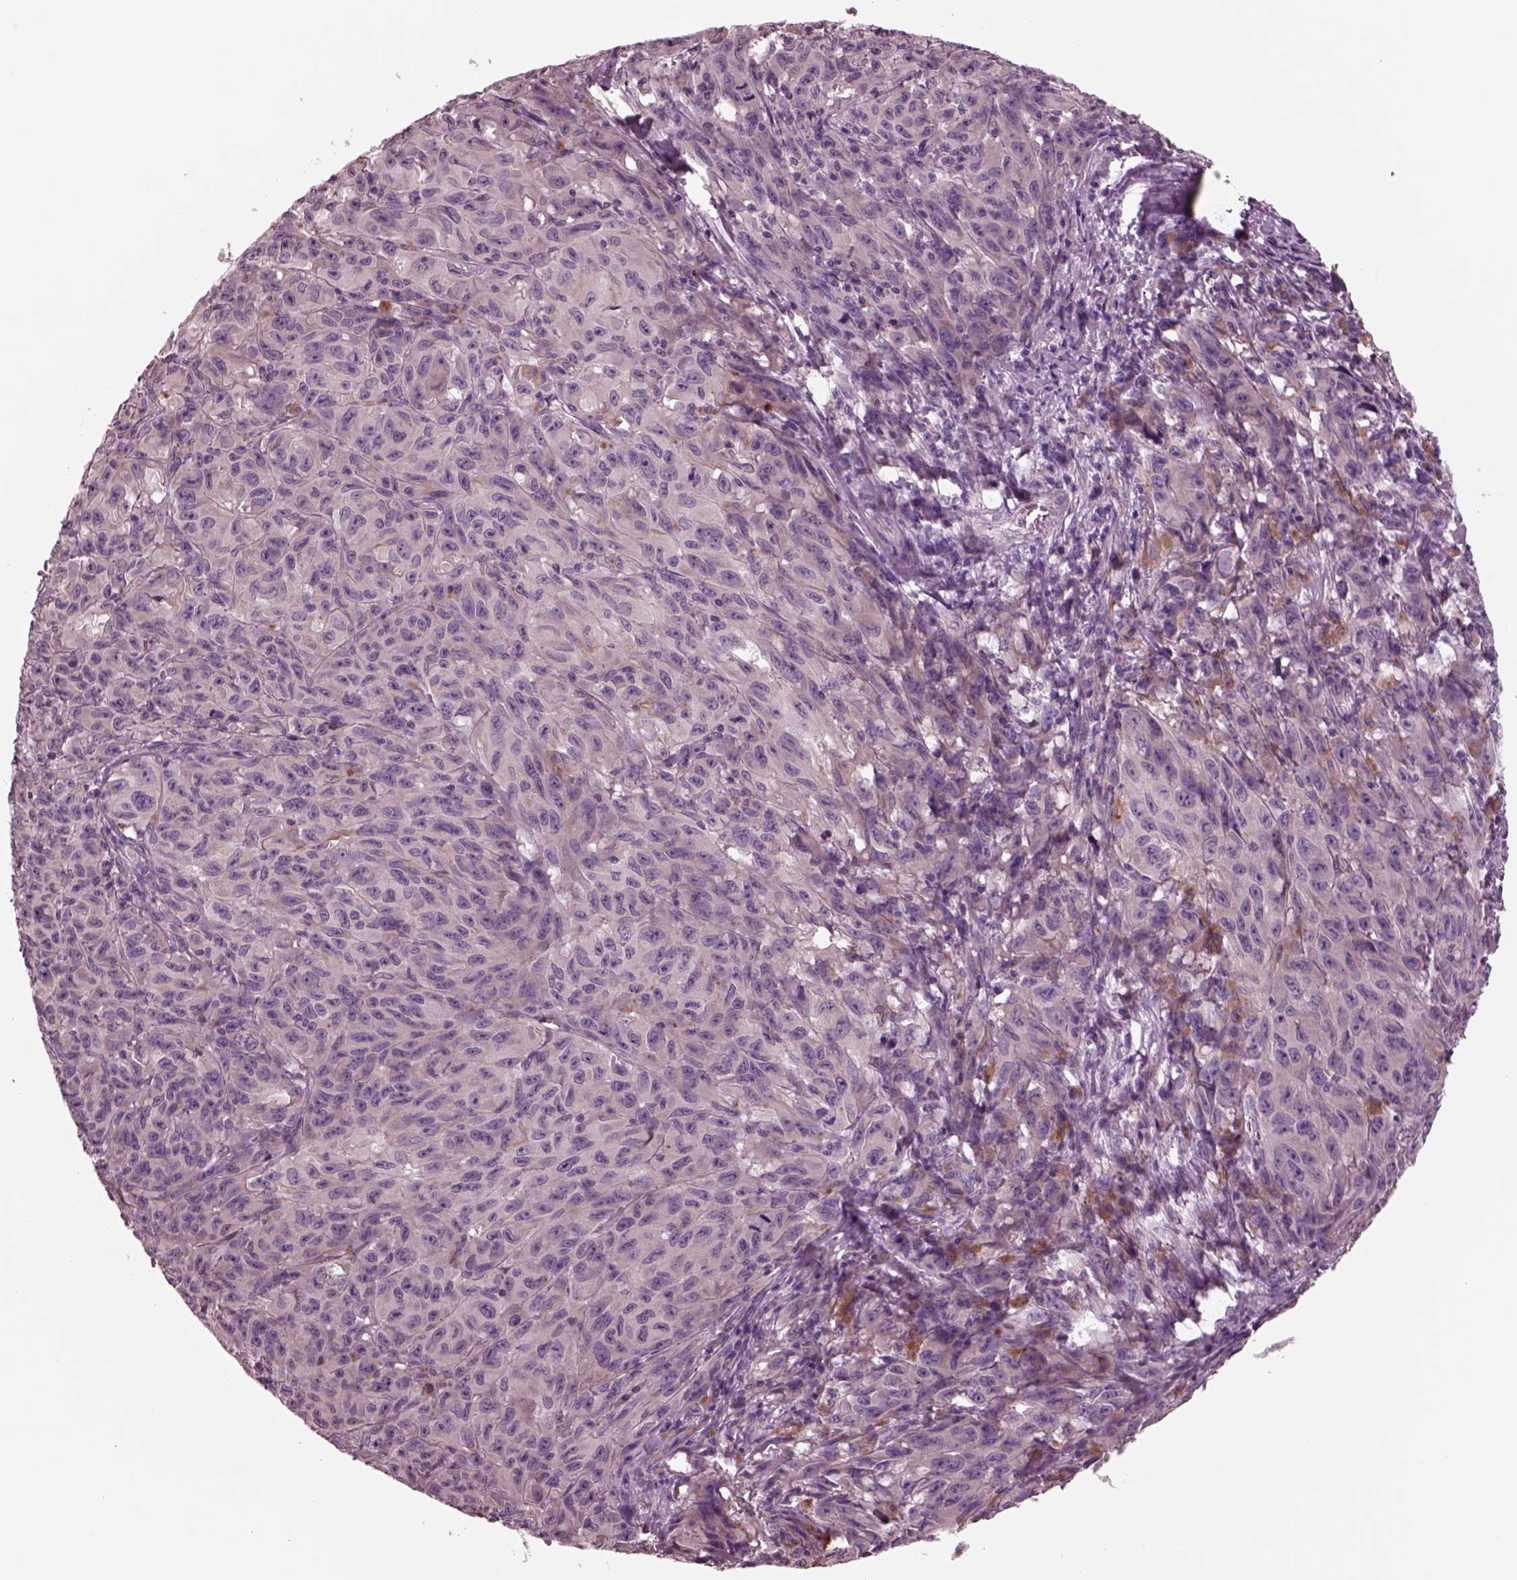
{"staining": {"intensity": "weak", "quantity": ">75%", "location": "cytoplasmic/membranous"}, "tissue": "melanoma", "cell_type": "Tumor cells", "image_type": "cancer", "snomed": [{"axis": "morphology", "description": "Malignant melanoma, NOS"}, {"axis": "topography", "description": "Vulva, labia, clitoris and Bartholin´s gland, NO"}], "caption": "Immunohistochemical staining of malignant melanoma shows weak cytoplasmic/membranous protein expression in approximately >75% of tumor cells.", "gene": "AP4M1", "patient": {"sex": "female", "age": 75}}